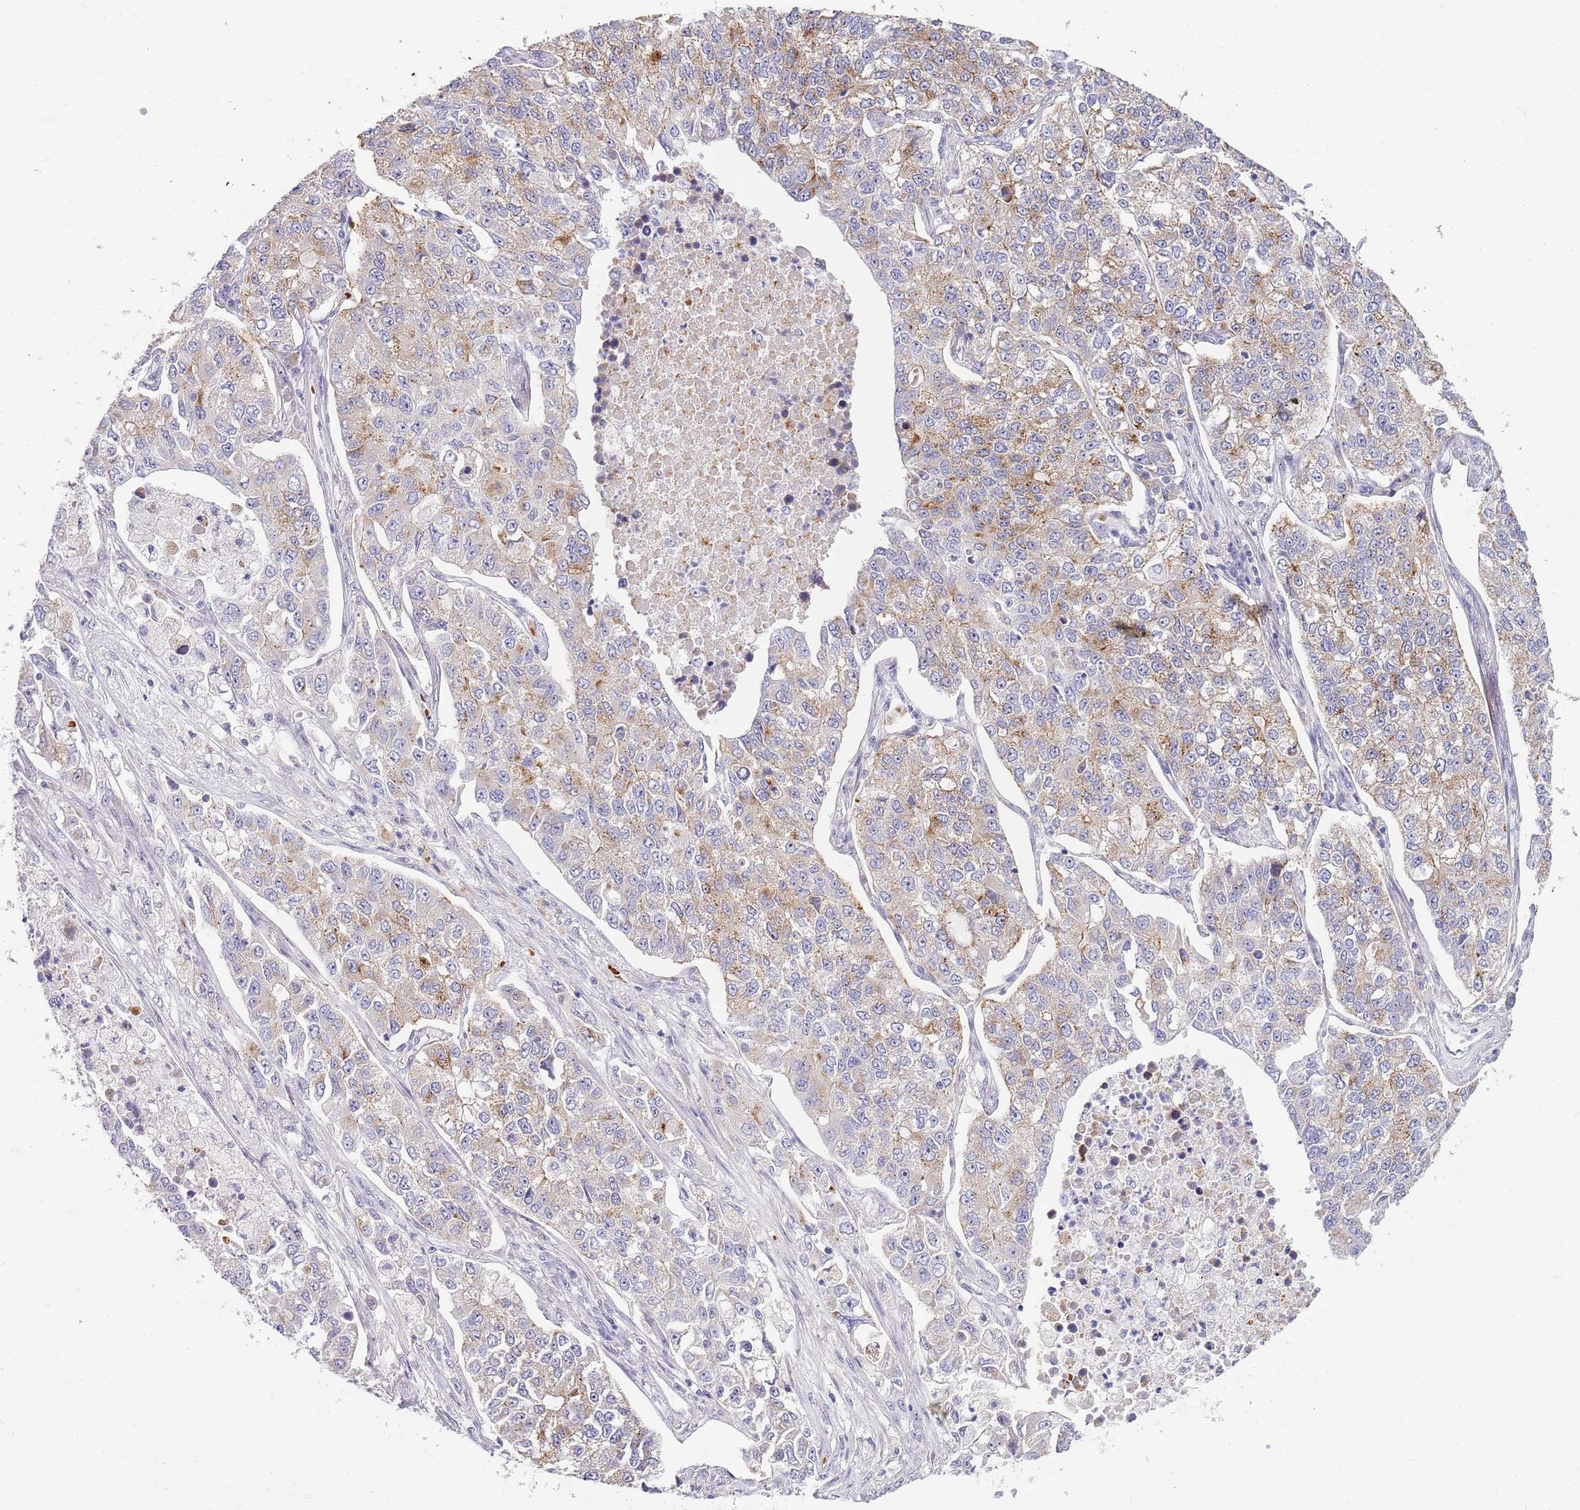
{"staining": {"intensity": "moderate", "quantity": ">75%", "location": "cytoplasmic/membranous"}, "tissue": "lung cancer", "cell_type": "Tumor cells", "image_type": "cancer", "snomed": [{"axis": "morphology", "description": "Adenocarcinoma, NOS"}, {"axis": "topography", "description": "Lung"}], "caption": "The photomicrograph displays a brown stain indicating the presence of a protein in the cytoplasmic/membranous of tumor cells in lung adenocarcinoma.", "gene": "DNAJA3", "patient": {"sex": "male", "age": 49}}